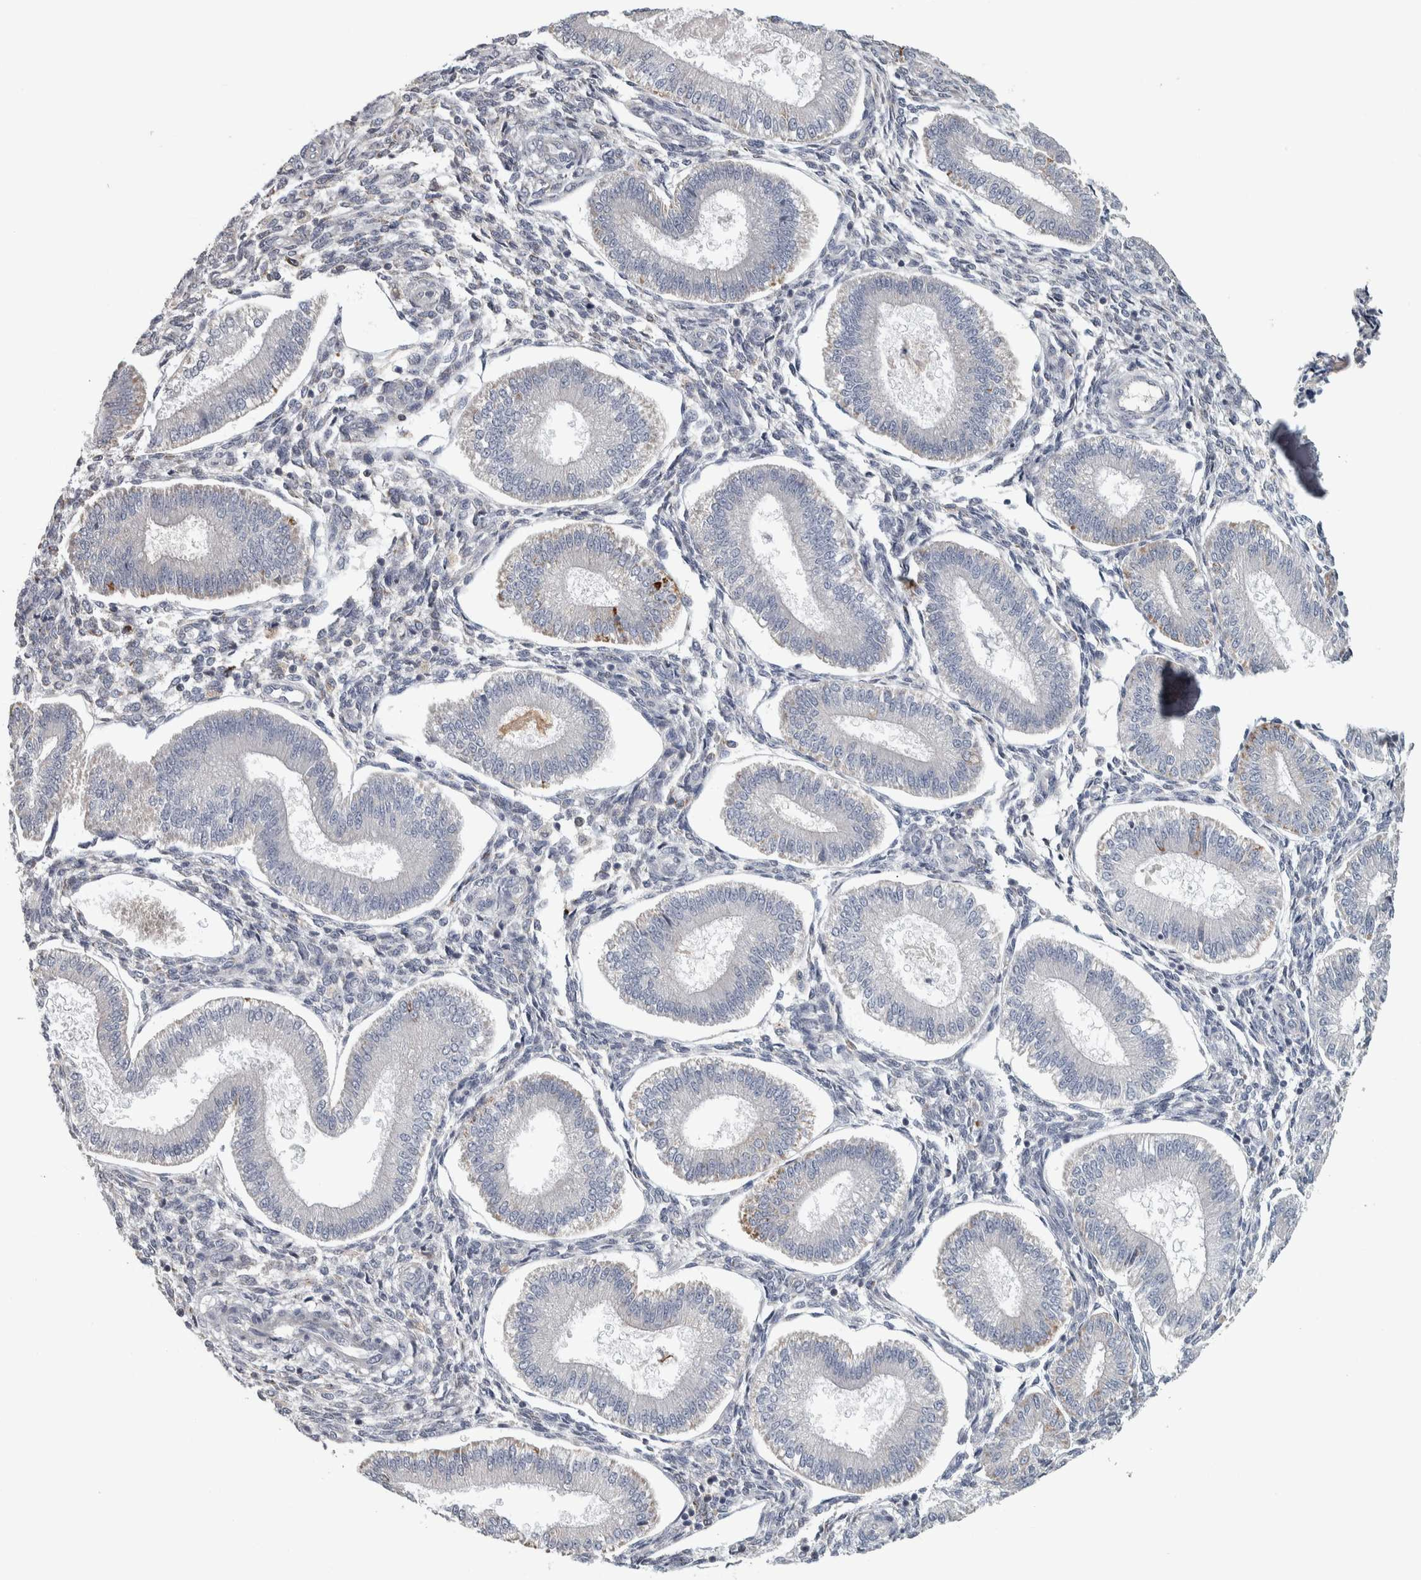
{"staining": {"intensity": "moderate", "quantity": "<25%", "location": "cytoplasmic/membranous"}, "tissue": "endometrium", "cell_type": "Cells in endometrial stroma", "image_type": "normal", "snomed": [{"axis": "morphology", "description": "Normal tissue, NOS"}, {"axis": "topography", "description": "Endometrium"}], "caption": "The image displays staining of benign endometrium, revealing moderate cytoplasmic/membranous protein staining (brown color) within cells in endometrial stroma. The protein of interest is shown in brown color, while the nuclei are stained blue.", "gene": "FAM78A", "patient": {"sex": "female", "age": 39}}